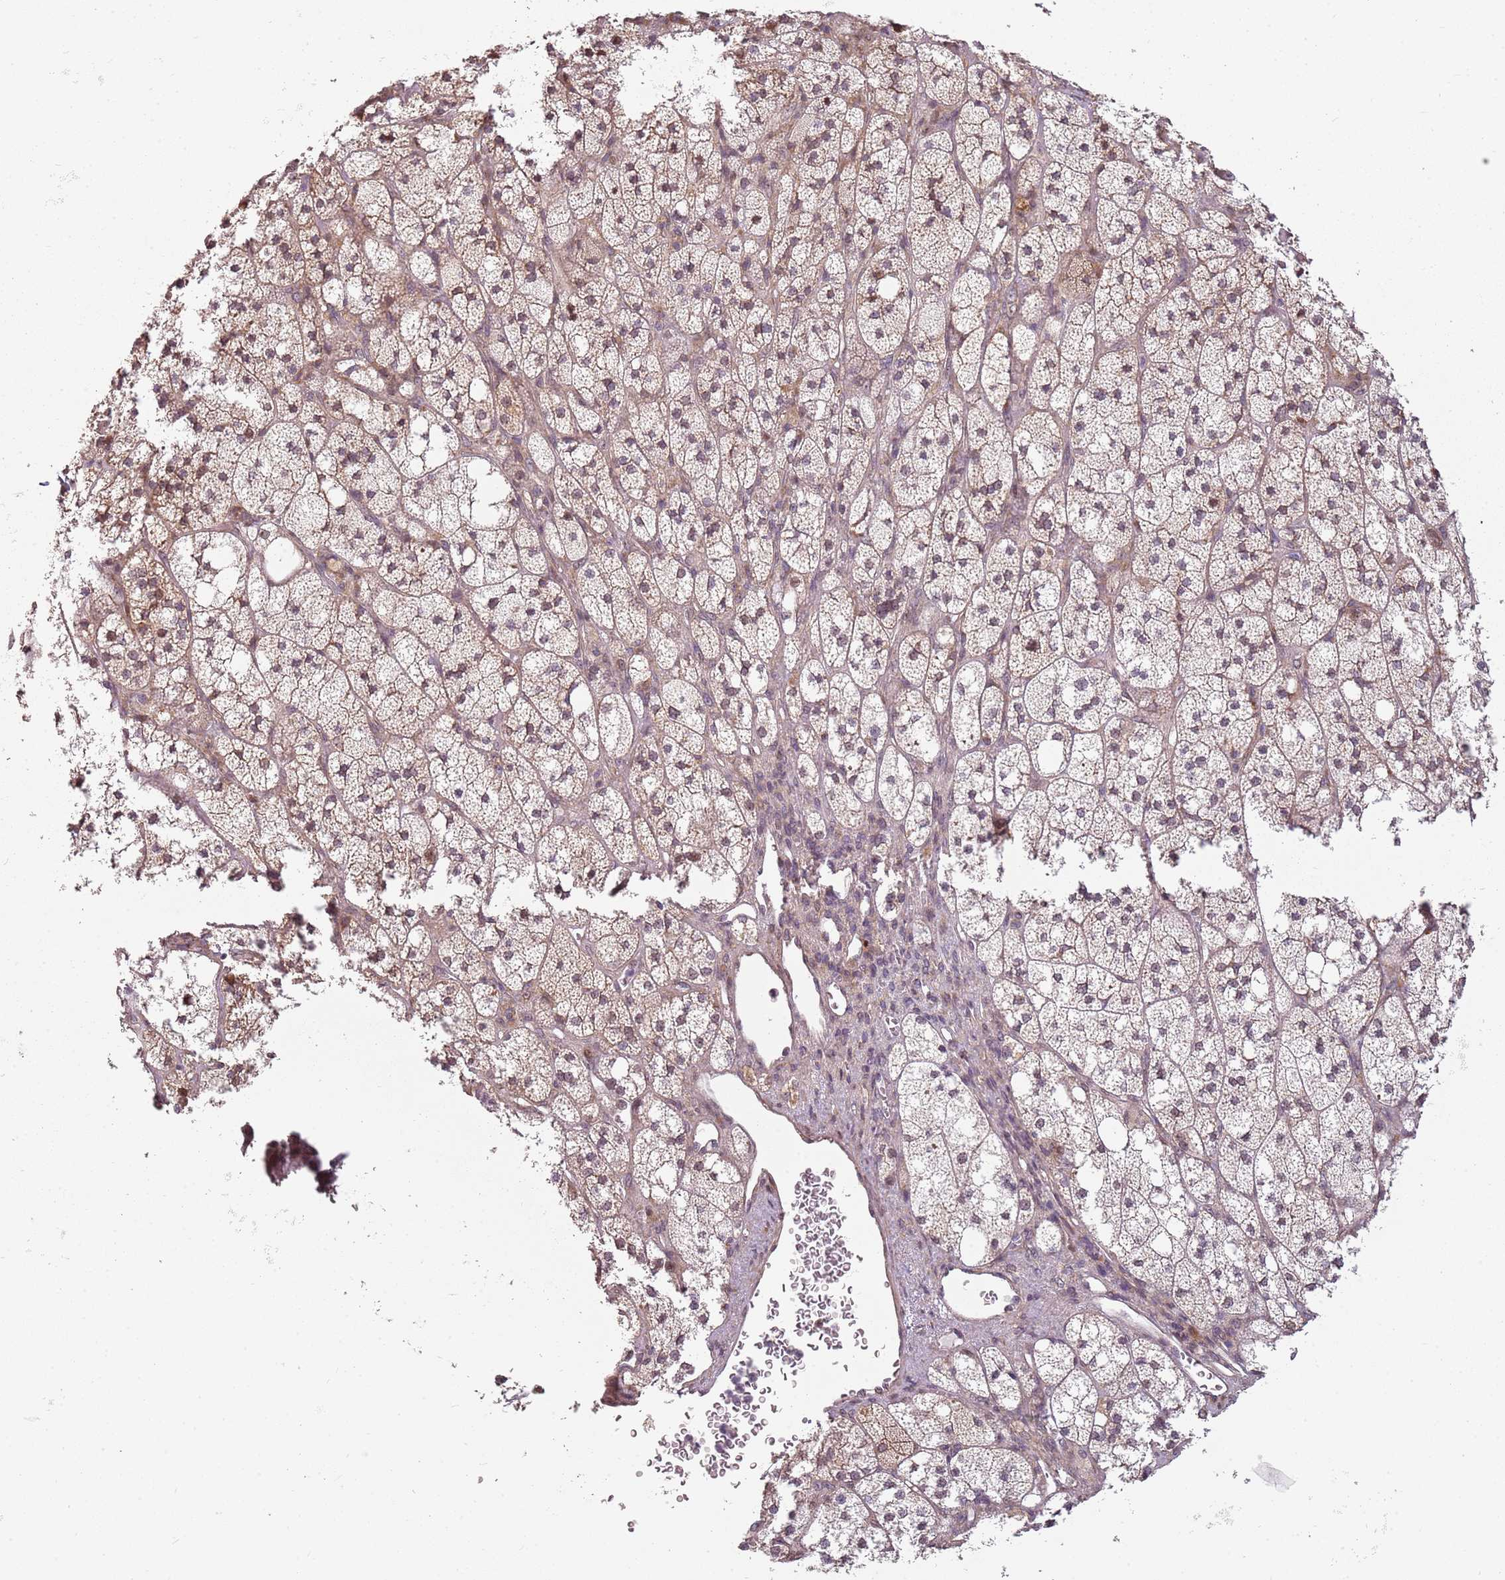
{"staining": {"intensity": "weak", "quantity": "25%-75%", "location": "cytoplasmic/membranous"}, "tissue": "adrenal gland", "cell_type": "Glandular cells", "image_type": "normal", "snomed": [{"axis": "morphology", "description": "Normal tissue, NOS"}, {"axis": "topography", "description": "Adrenal gland"}], "caption": "This is a micrograph of immunohistochemistry staining of normal adrenal gland, which shows weak staining in the cytoplasmic/membranous of glandular cells.", "gene": "CHURC1", "patient": {"sex": "male", "age": 61}}